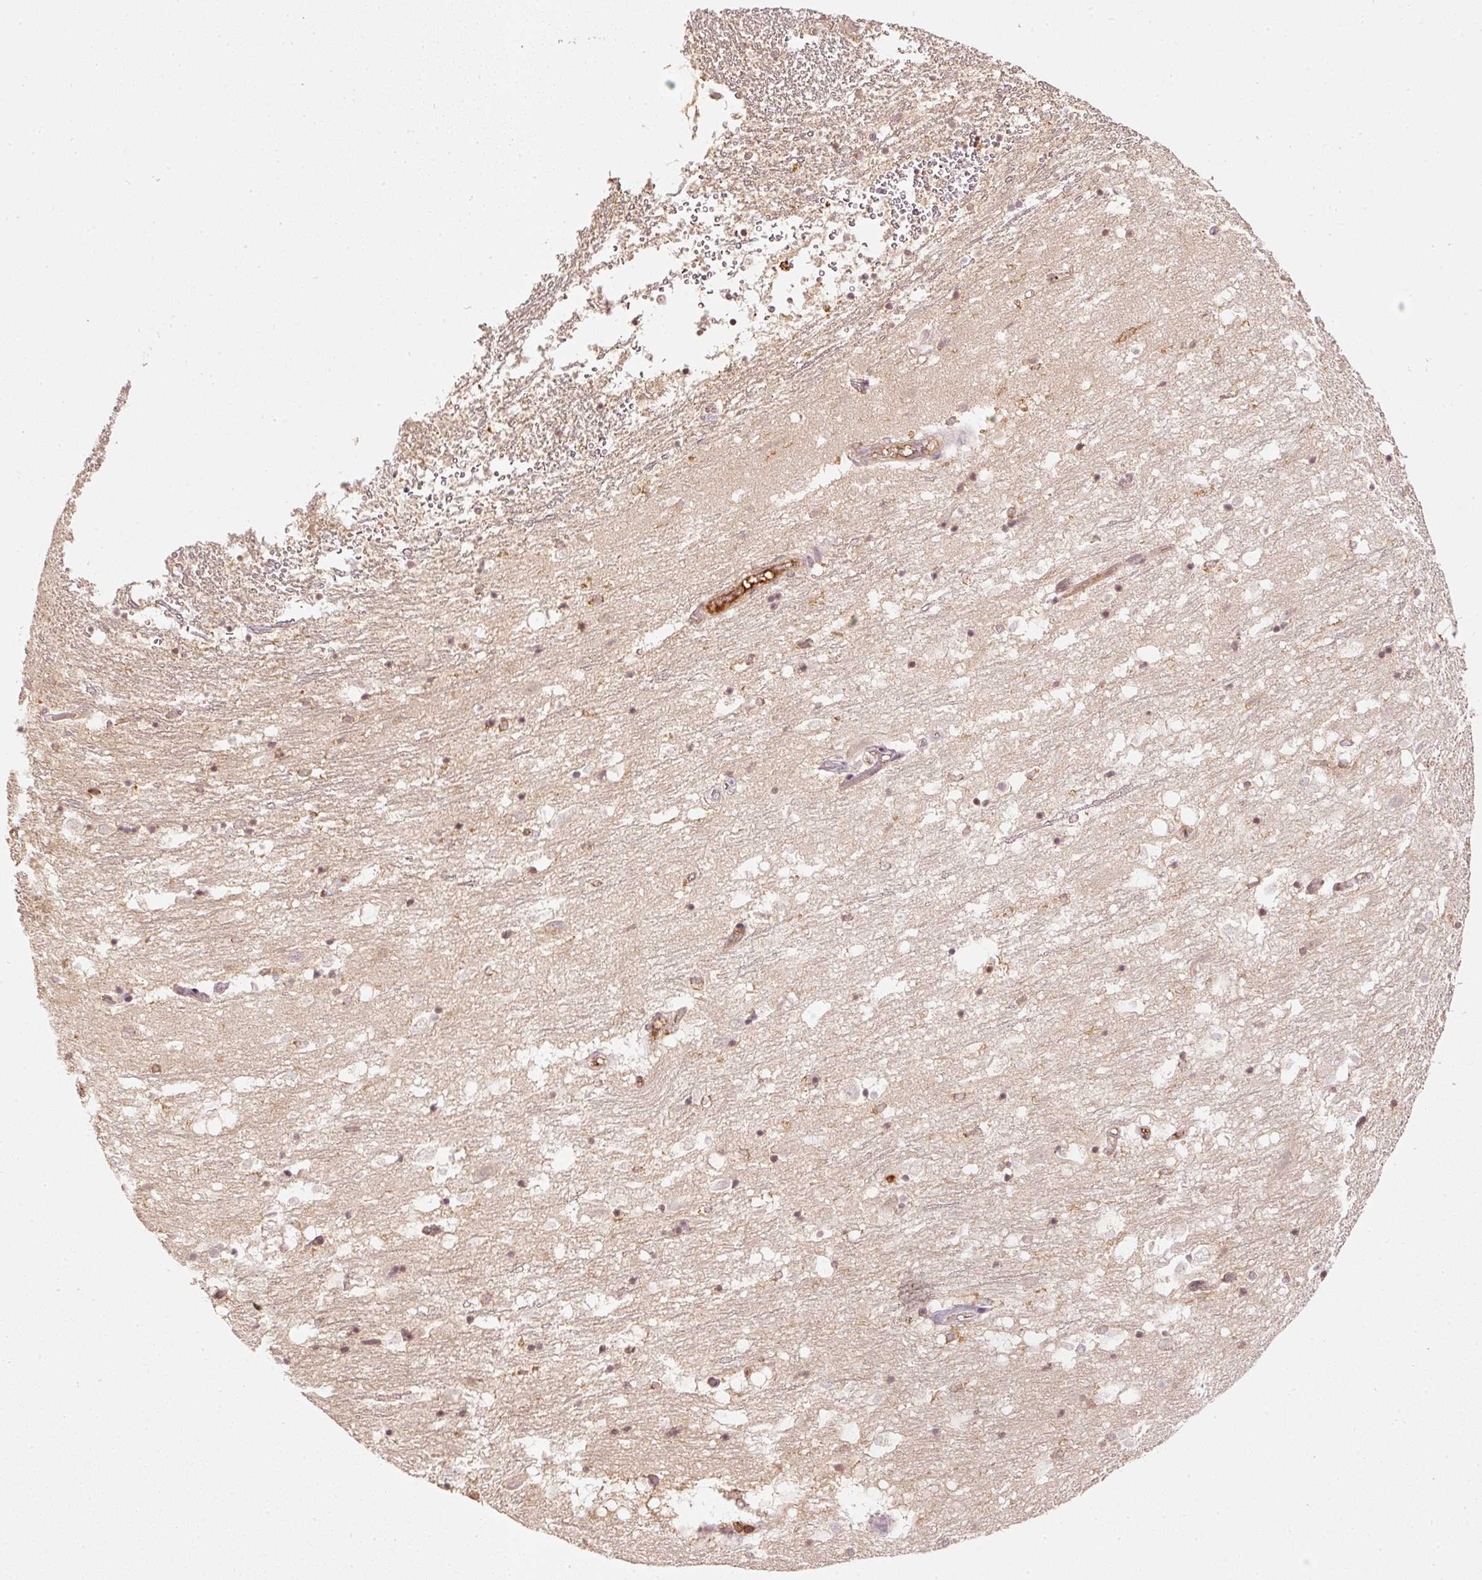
{"staining": {"intensity": "weak", "quantity": ">75%", "location": "cytoplasmic/membranous"}, "tissue": "caudate", "cell_type": "Glial cells", "image_type": "normal", "snomed": [{"axis": "morphology", "description": "Normal tissue, NOS"}, {"axis": "topography", "description": "Lateral ventricle wall"}], "caption": "Benign caudate was stained to show a protein in brown. There is low levels of weak cytoplasmic/membranous positivity in approximately >75% of glial cells.", "gene": "EVL", "patient": {"sex": "male", "age": 58}}